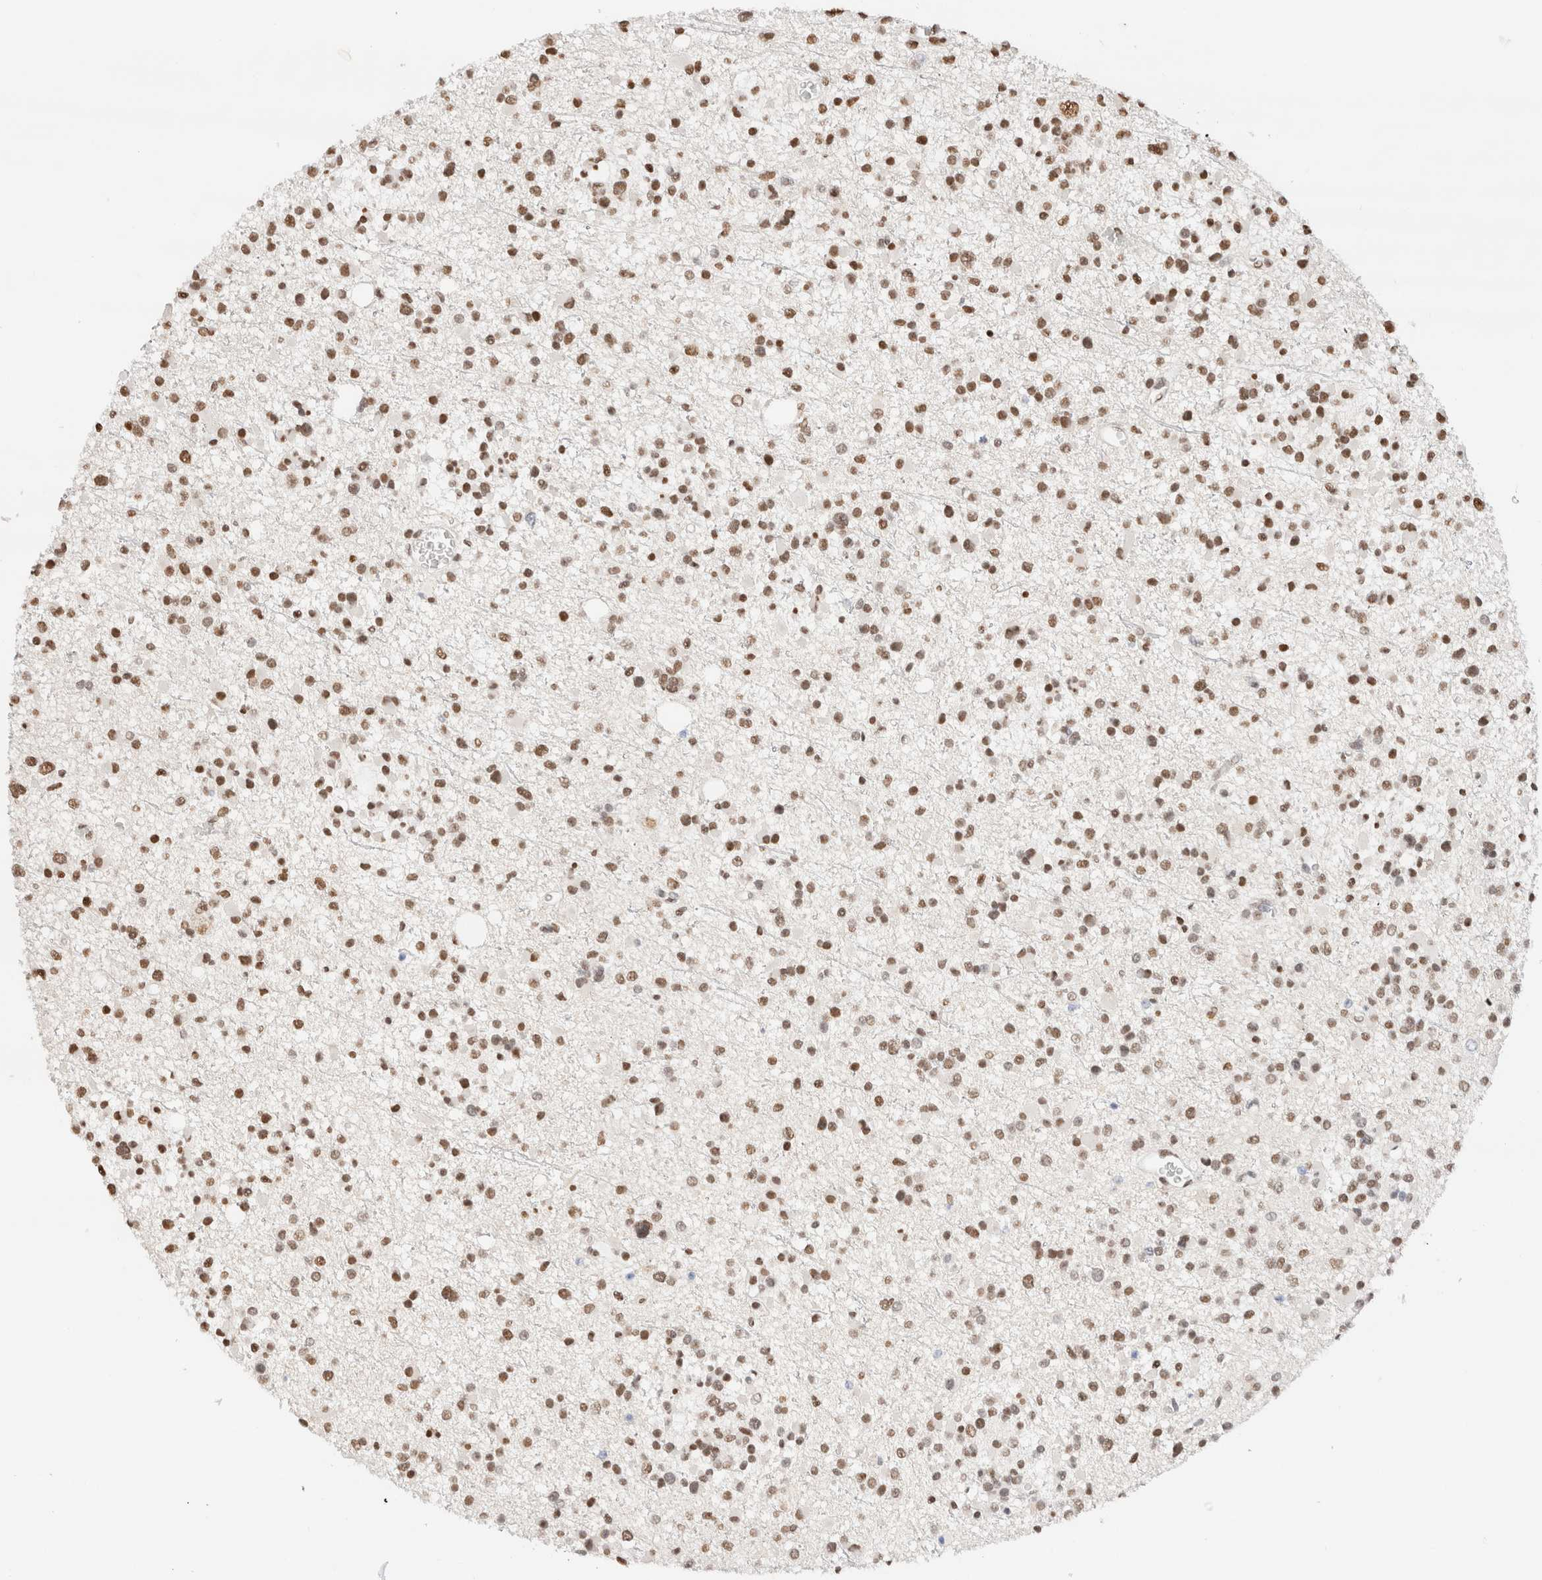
{"staining": {"intensity": "moderate", "quantity": ">75%", "location": "nuclear"}, "tissue": "glioma", "cell_type": "Tumor cells", "image_type": "cancer", "snomed": [{"axis": "morphology", "description": "Glioma, malignant, Low grade"}, {"axis": "topography", "description": "Brain"}], "caption": "Moderate nuclear positivity is identified in about >75% of tumor cells in malignant glioma (low-grade).", "gene": "SUPT3H", "patient": {"sex": "female", "age": 22}}